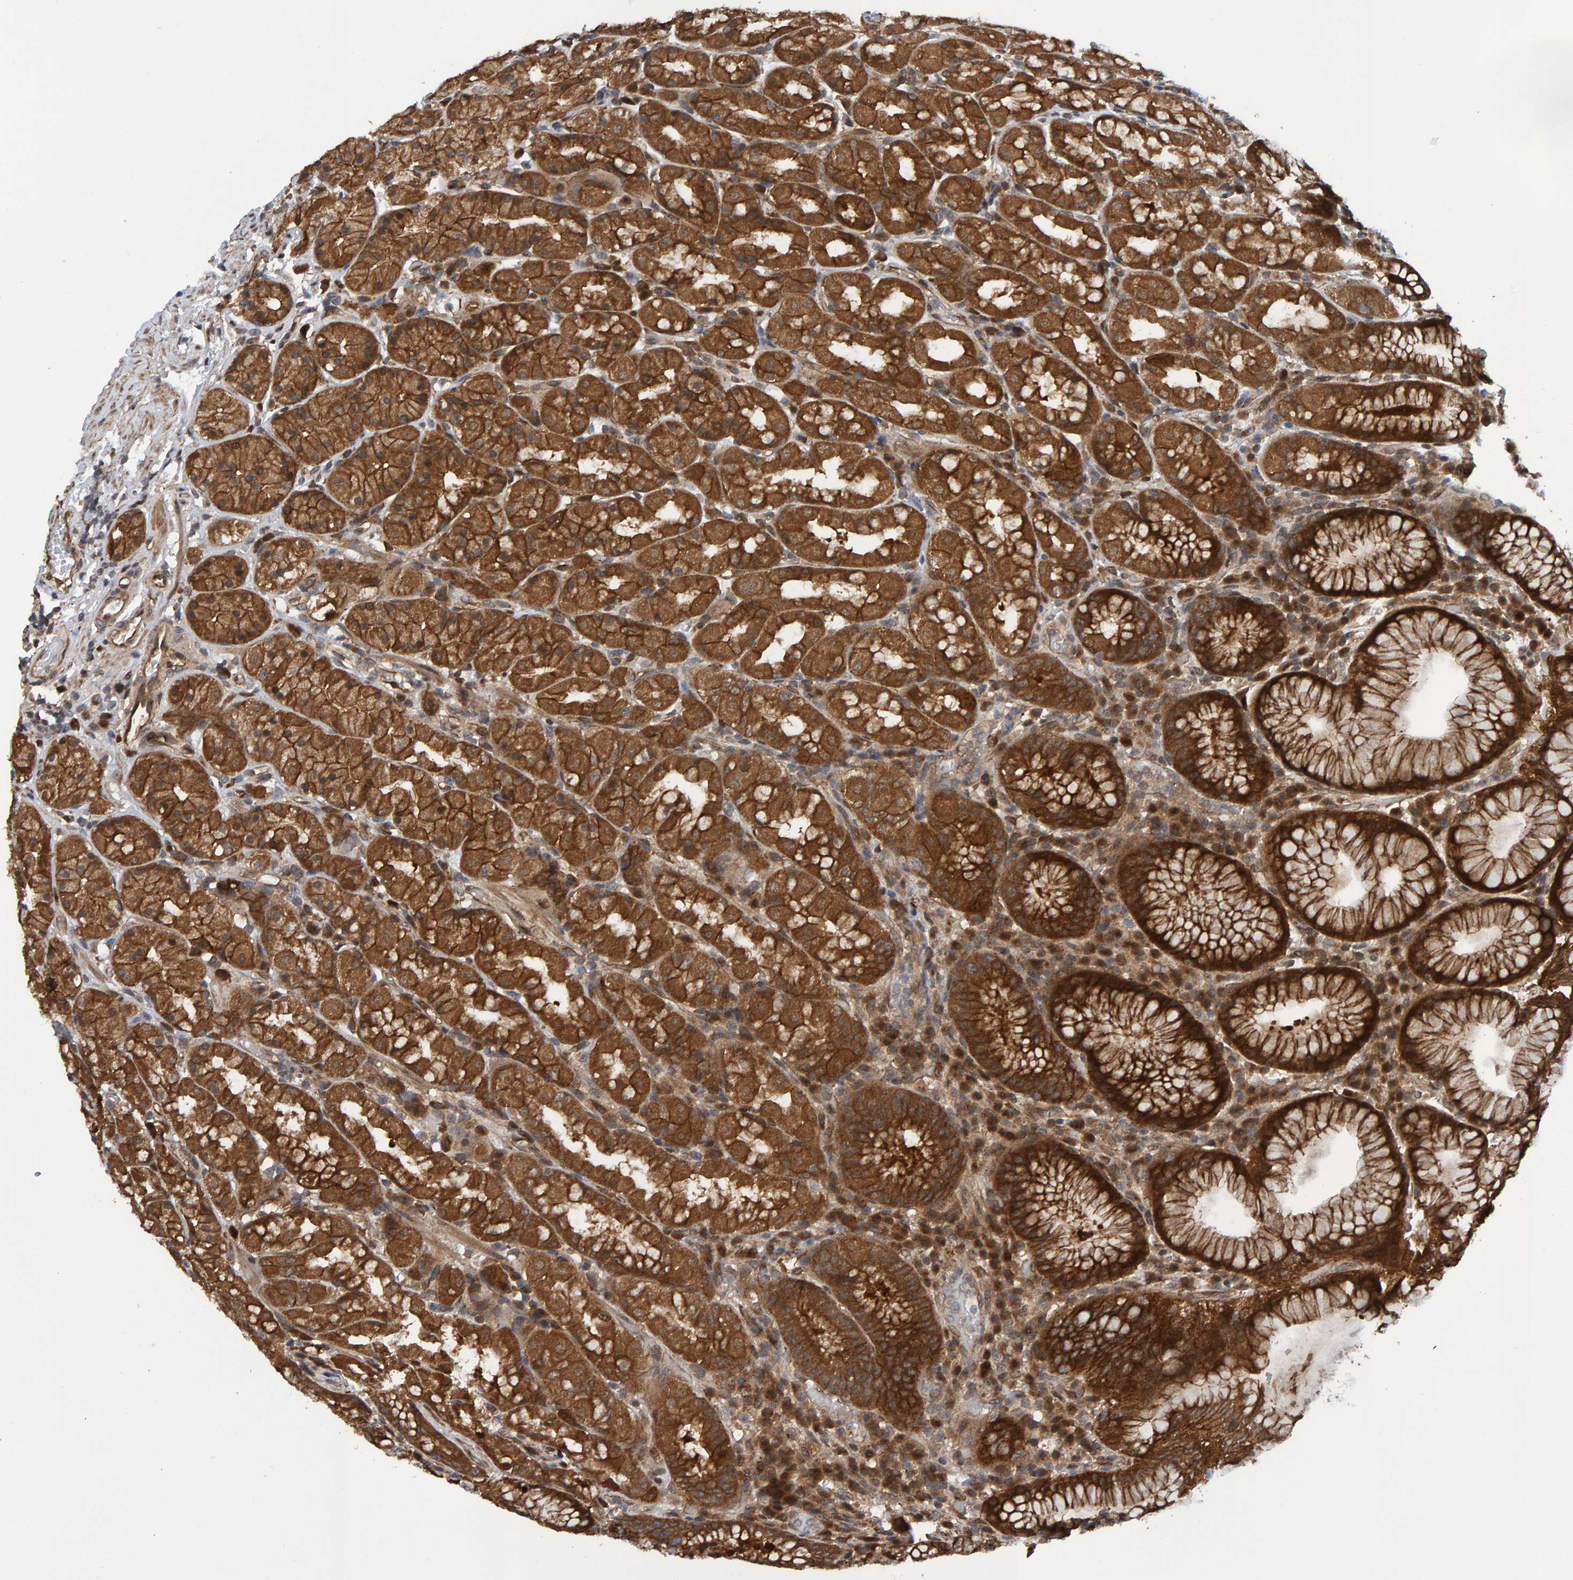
{"staining": {"intensity": "strong", "quantity": ">75%", "location": "cytoplasmic/membranous"}, "tissue": "stomach", "cell_type": "Glandular cells", "image_type": "normal", "snomed": [{"axis": "morphology", "description": "Normal tissue, NOS"}, {"axis": "topography", "description": "Stomach, lower"}], "caption": "This is an image of IHC staining of unremarkable stomach, which shows strong expression in the cytoplasmic/membranous of glandular cells.", "gene": "SCRN2", "patient": {"sex": "female", "age": 56}}